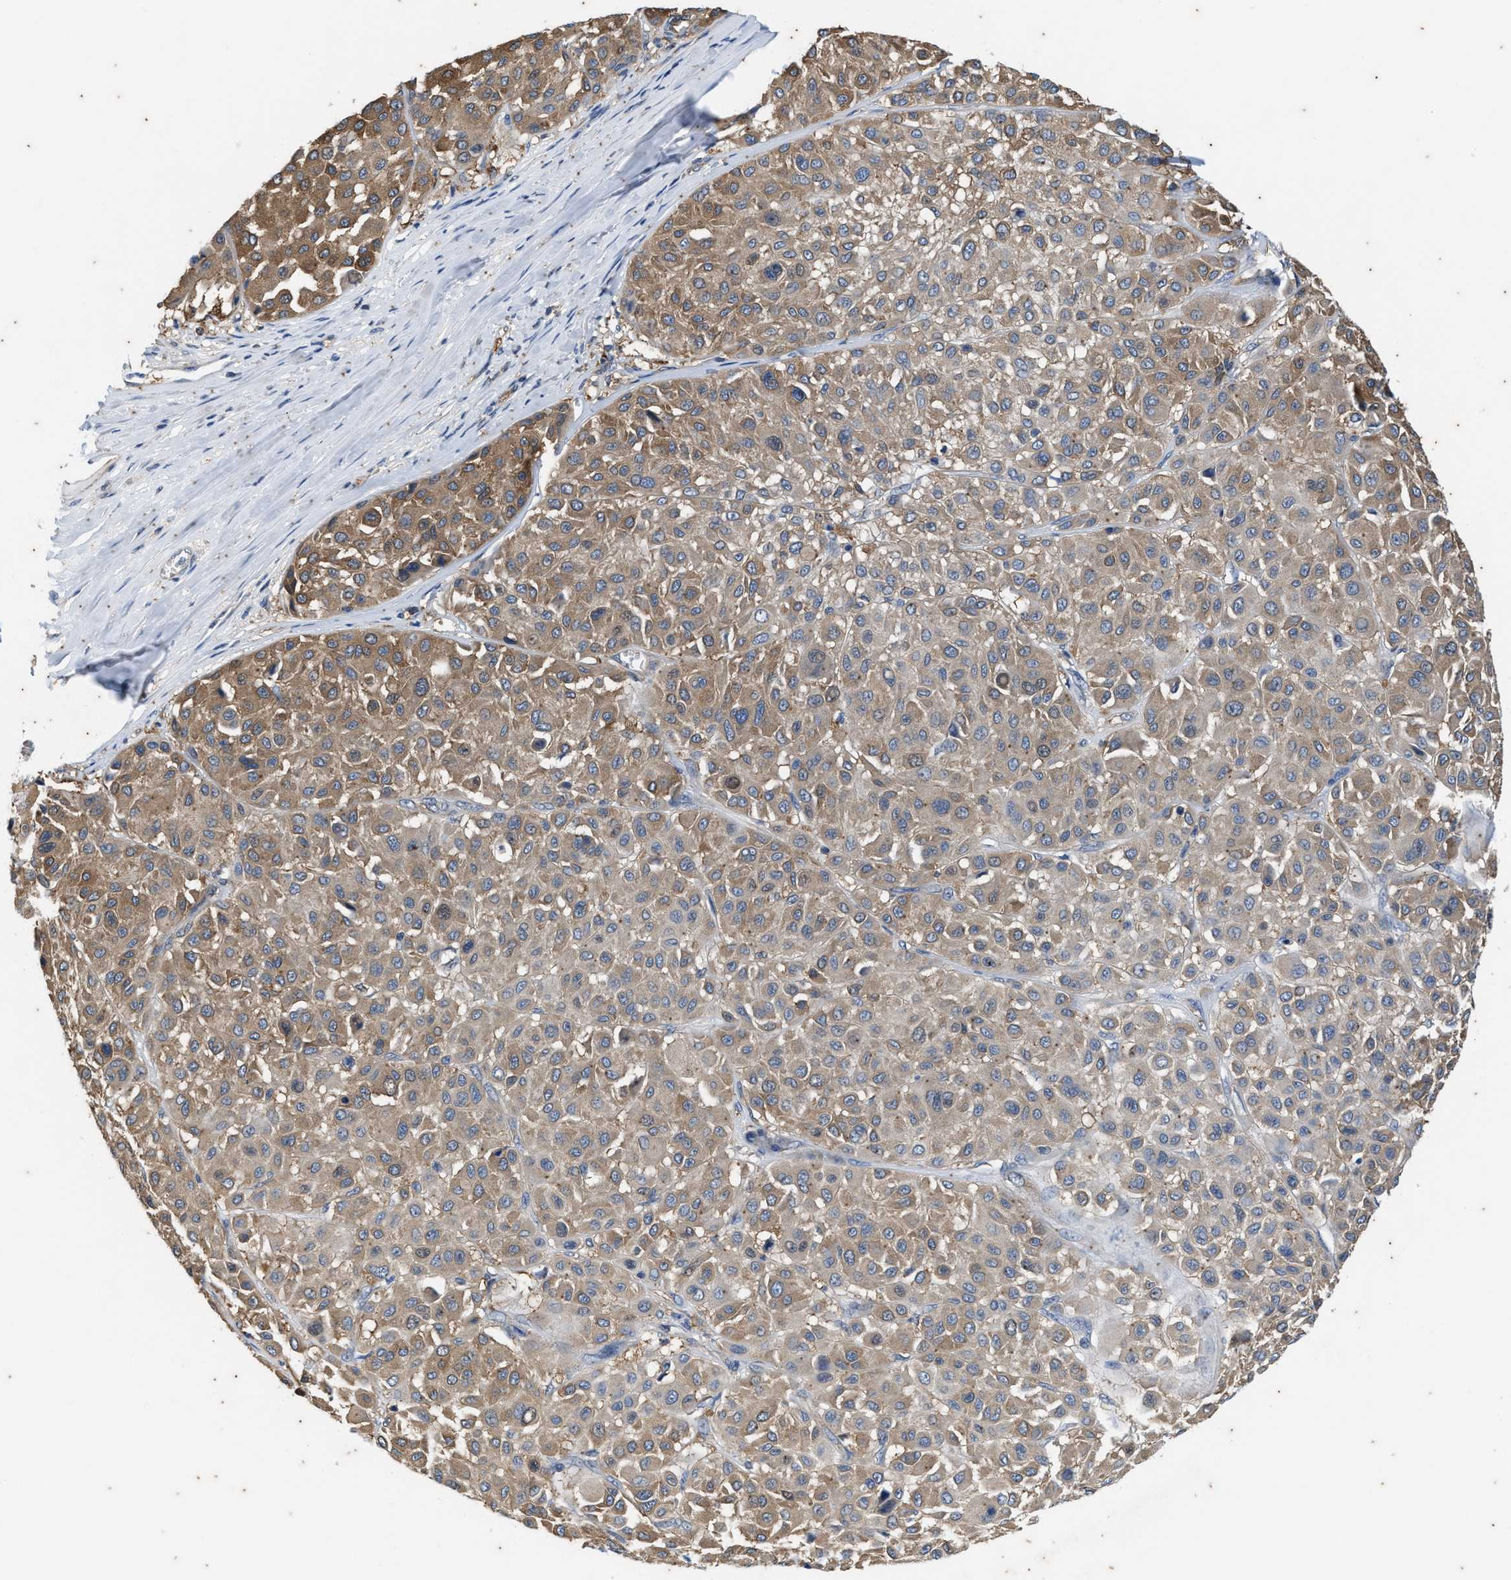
{"staining": {"intensity": "moderate", "quantity": ">75%", "location": "cytoplasmic/membranous"}, "tissue": "melanoma", "cell_type": "Tumor cells", "image_type": "cancer", "snomed": [{"axis": "morphology", "description": "Malignant melanoma, Metastatic site"}, {"axis": "topography", "description": "Soft tissue"}], "caption": "Moderate cytoplasmic/membranous staining is identified in approximately >75% of tumor cells in malignant melanoma (metastatic site).", "gene": "COX19", "patient": {"sex": "male", "age": 41}}